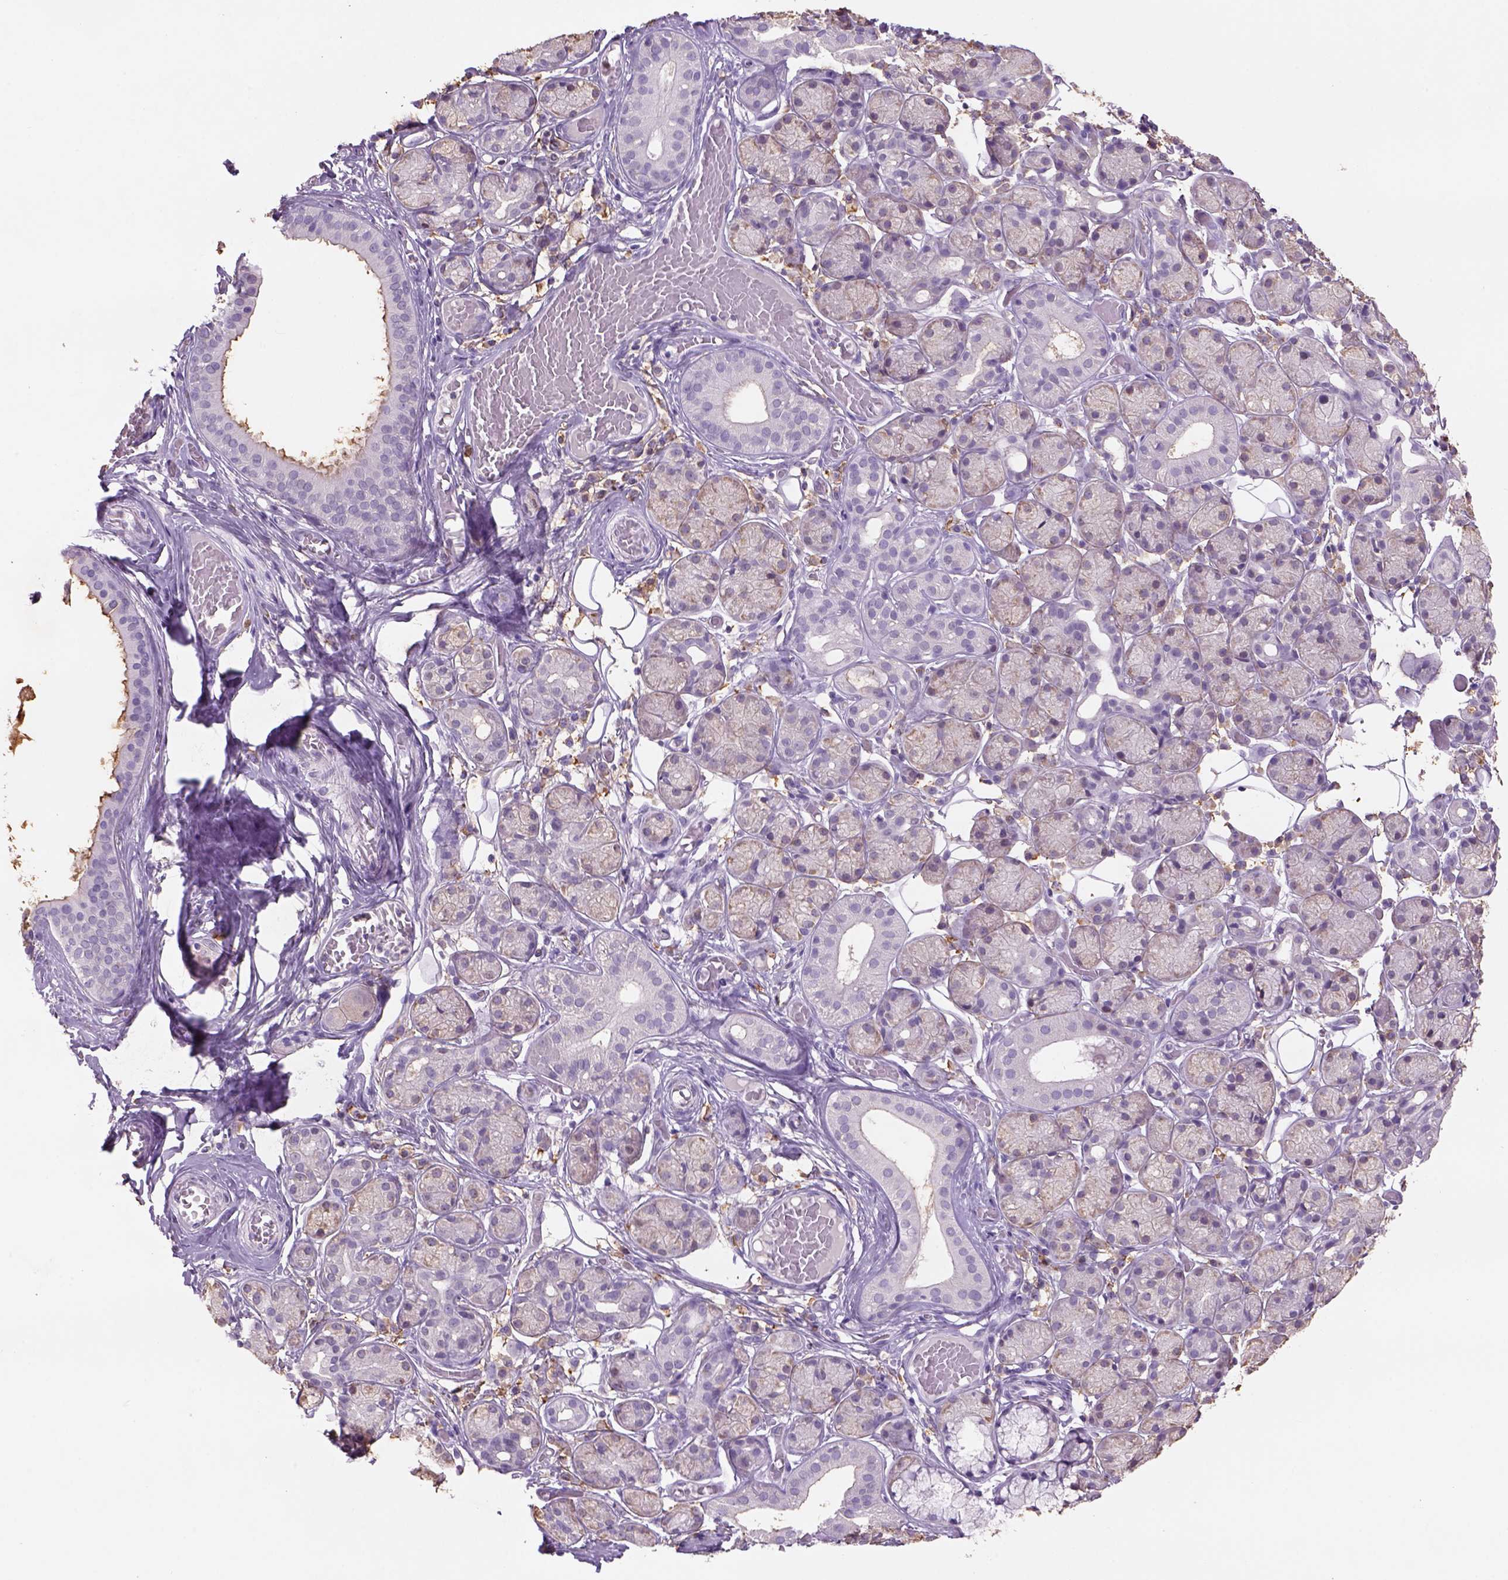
{"staining": {"intensity": "weak", "quantity": "25%-75%", "location": "cytoplasmic/membranous"}, "tissue": "salivary gland", "cell_type": "Glandular cells", "image_type": "normal", "snomed": [{"axis": "morphology", "description": "Normal tissue, NOS"}, {"axis": "topography", "description": "Salivary gland"}, {"axis": "topography", "description": "Peripheral nerve tissue"}], "caption": "Glandular cells reveal weak cytoplasmic/membranous positivity in approximately 25%-75% of cells in unremarkable salivary gland. The protein is shown in brown color, while the nuclei are stained blue.", "gene": "NAALAD2", "patient": {"sex": "male", "age": 71}}